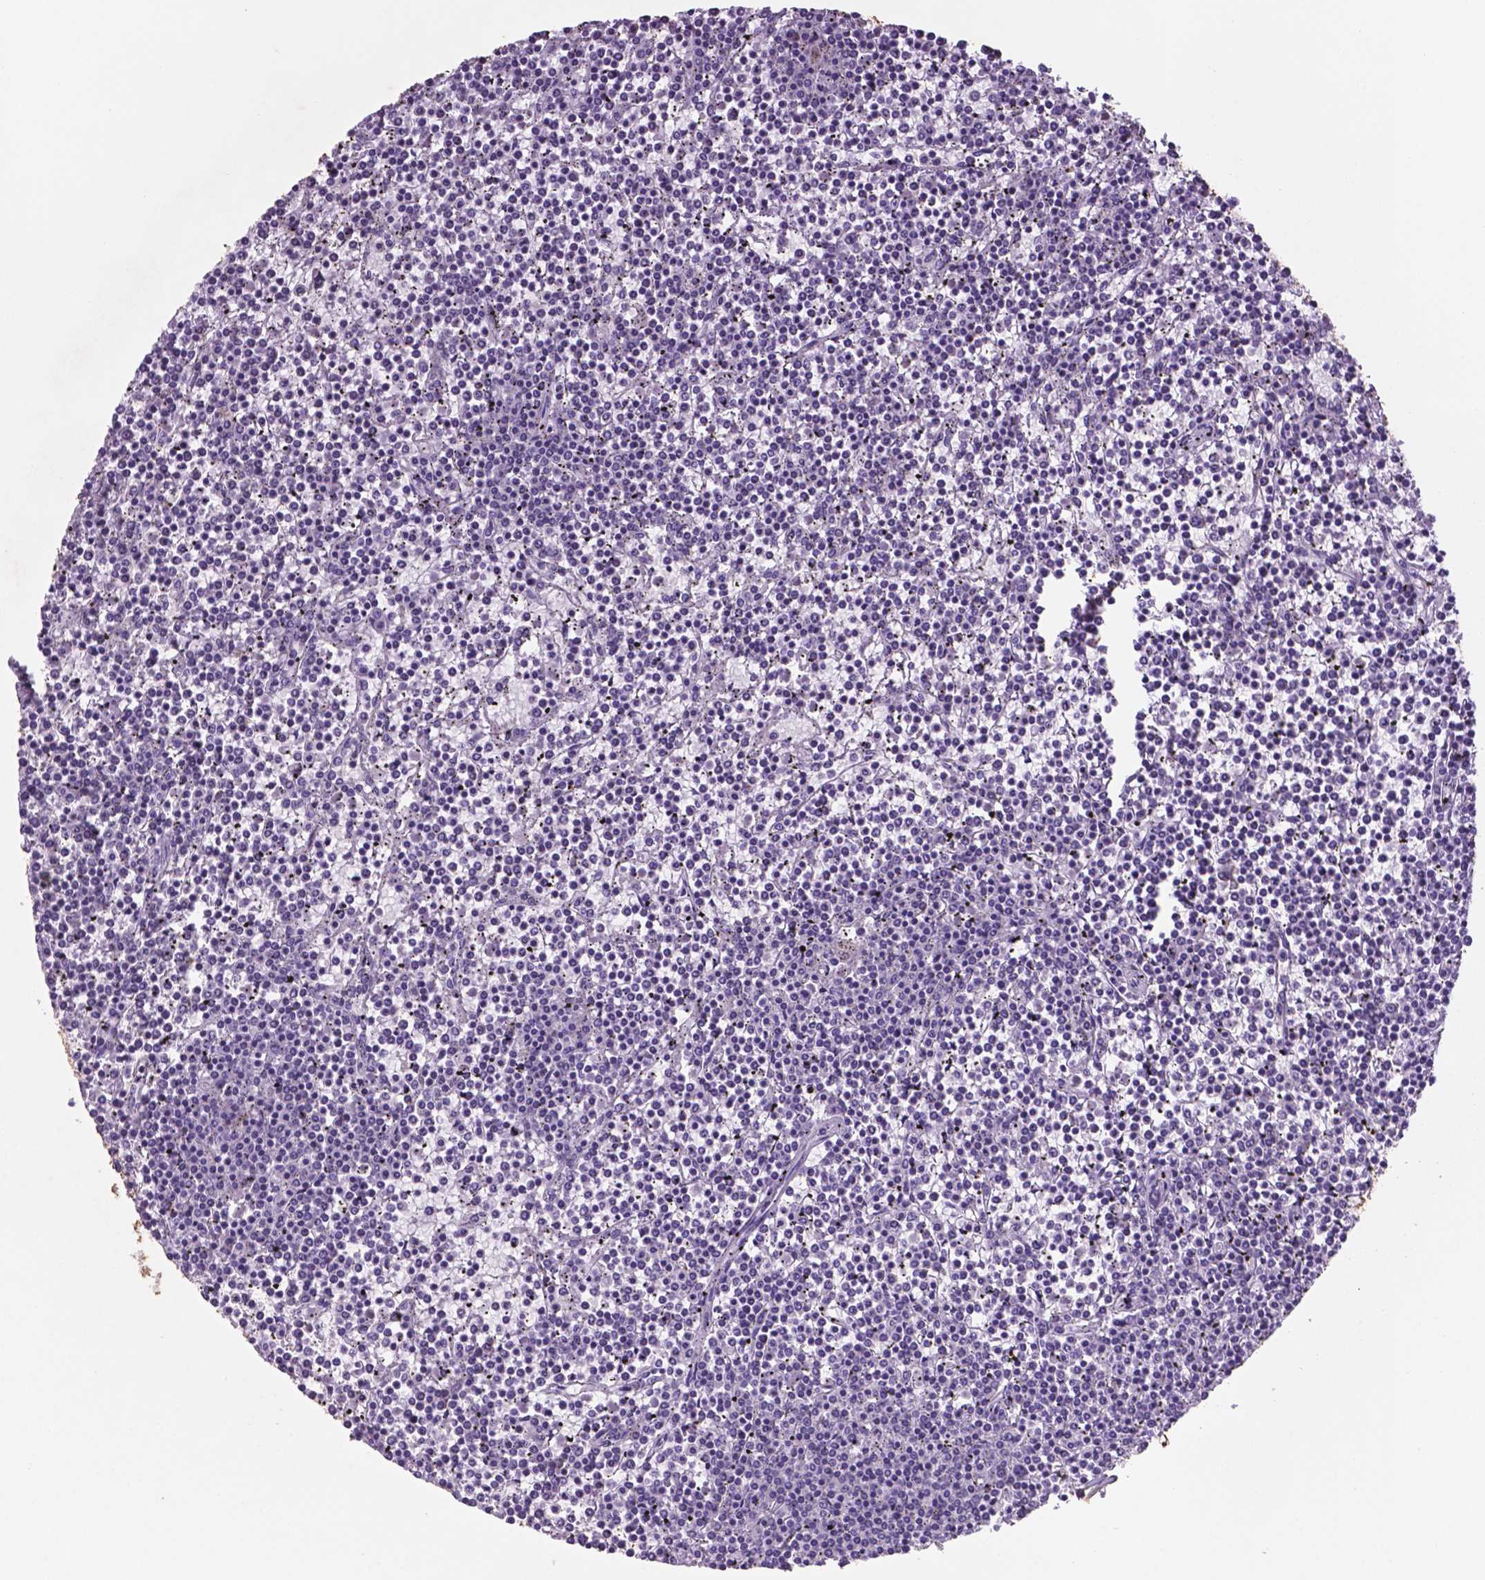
{"staining": {"intensity": "negative", "quantity": "none", "location": "none"}, "tissue": "lymphoma", "cell_type": "Tumor cells", "image_type": "cancer", "snomed": [{"axis": "morphology", "description": "Malignant lymphoma, non-Hodgkin's type, Low grade"}, {"axis": "topography", "description": "Spleen"}], "caption": "IHC photomicrograph of human malignant lymphoma, non-Hodgkin's type (low-grade) stained for a protein (brown), which exhibits no expression in tumor cells.", "gene": "C18orf21", "patient": {"sex": "female", "age": 19}}